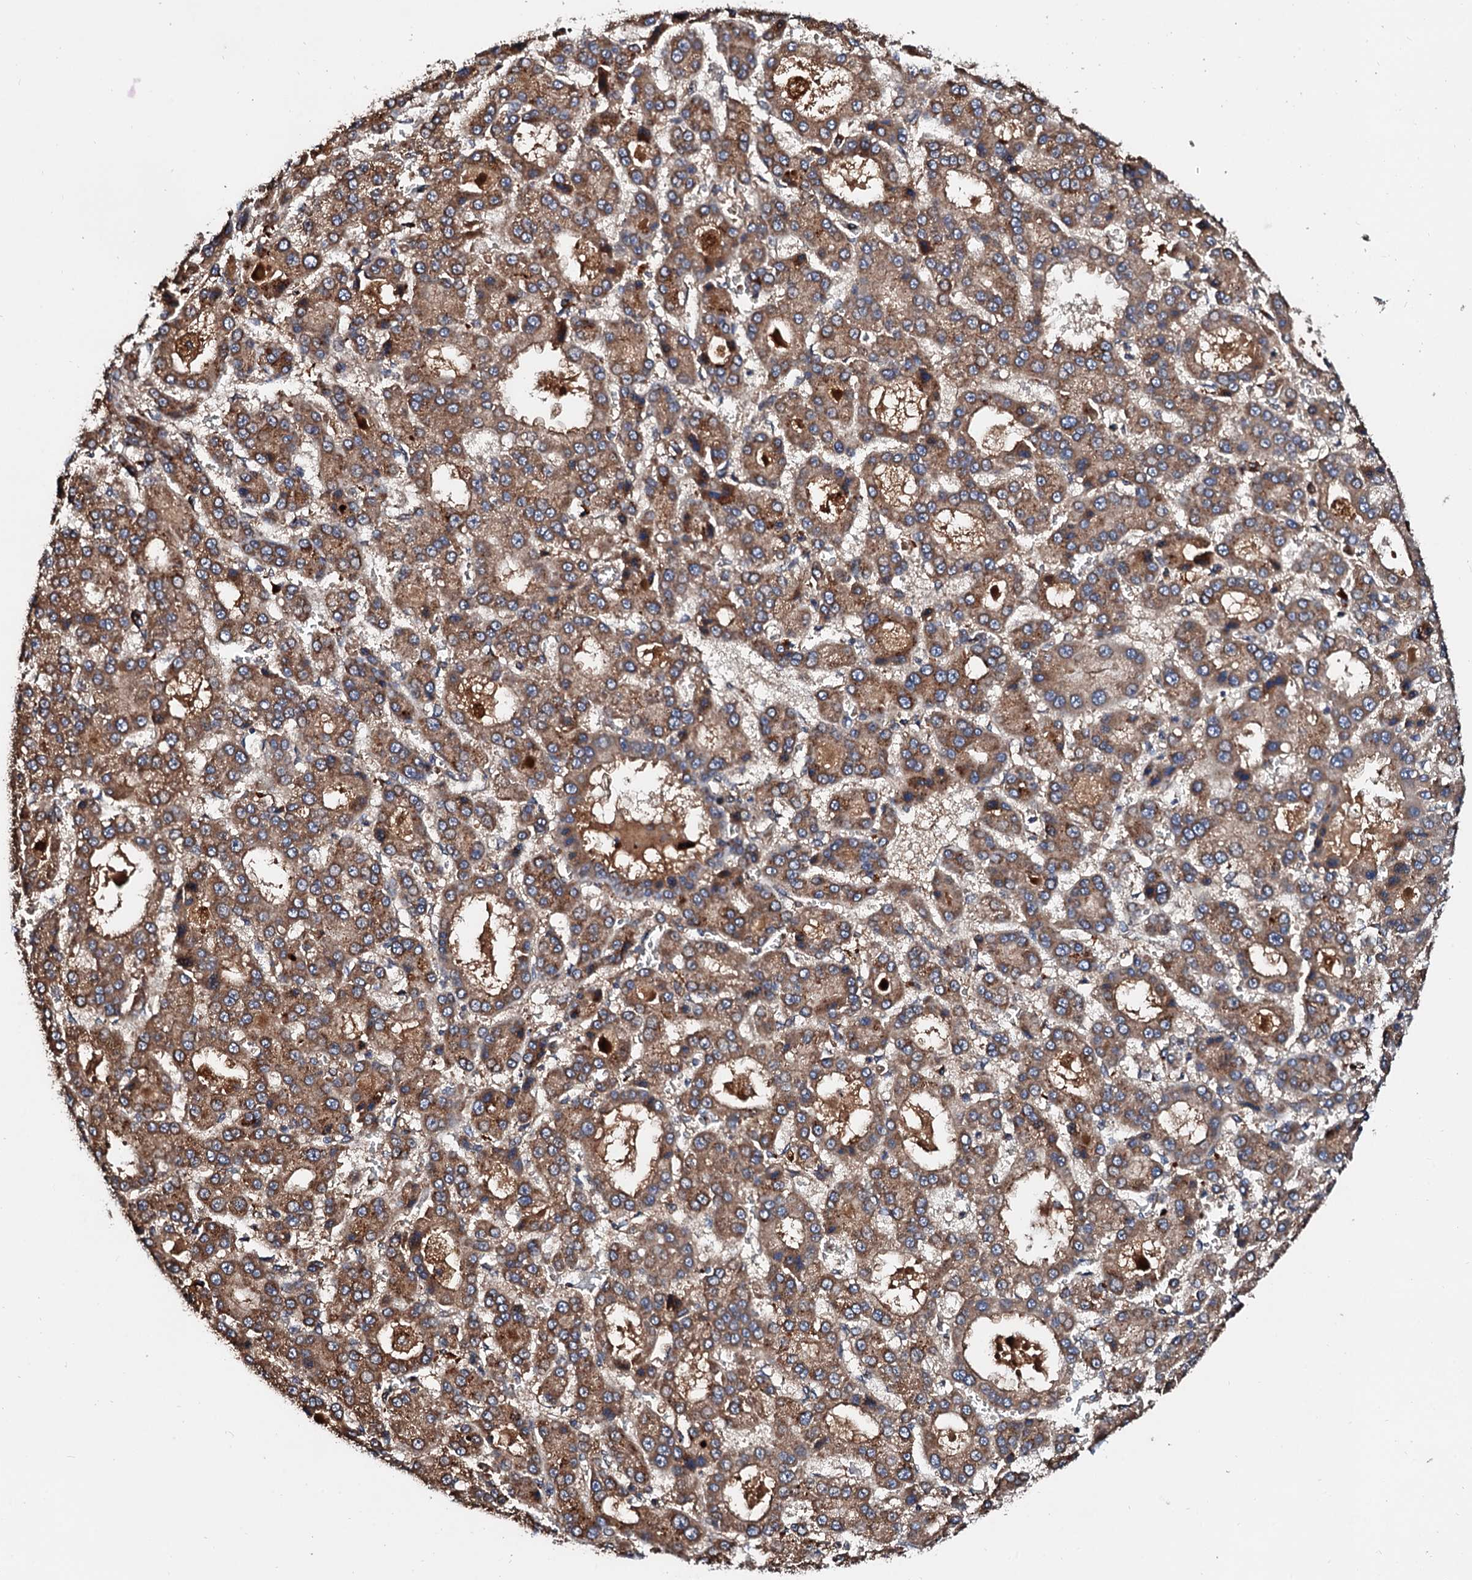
{"staining": {"intensity": "moderate", "quantity": ">75%", "location": "cytoplasmic/membranous"}, "tissue": "liver cancer", "cell_type": "Tumor cells", "image_type": "cancer", "snomed": [{"axis": "morphology", "description": "Carcinoma, Hepatocellular, NOS"}, {"axis": "topography", "description": "Liver"}], "caption": "An immunohistochemistry (IHC) histopathology image of tumor tissue is shown. Protein staining in brown labels moderate cytoplasmic/membranous positivity in liver cancer within tumor cells.", "gene": "EXTL1", "patient": {"sex": "male", "age": 70}}